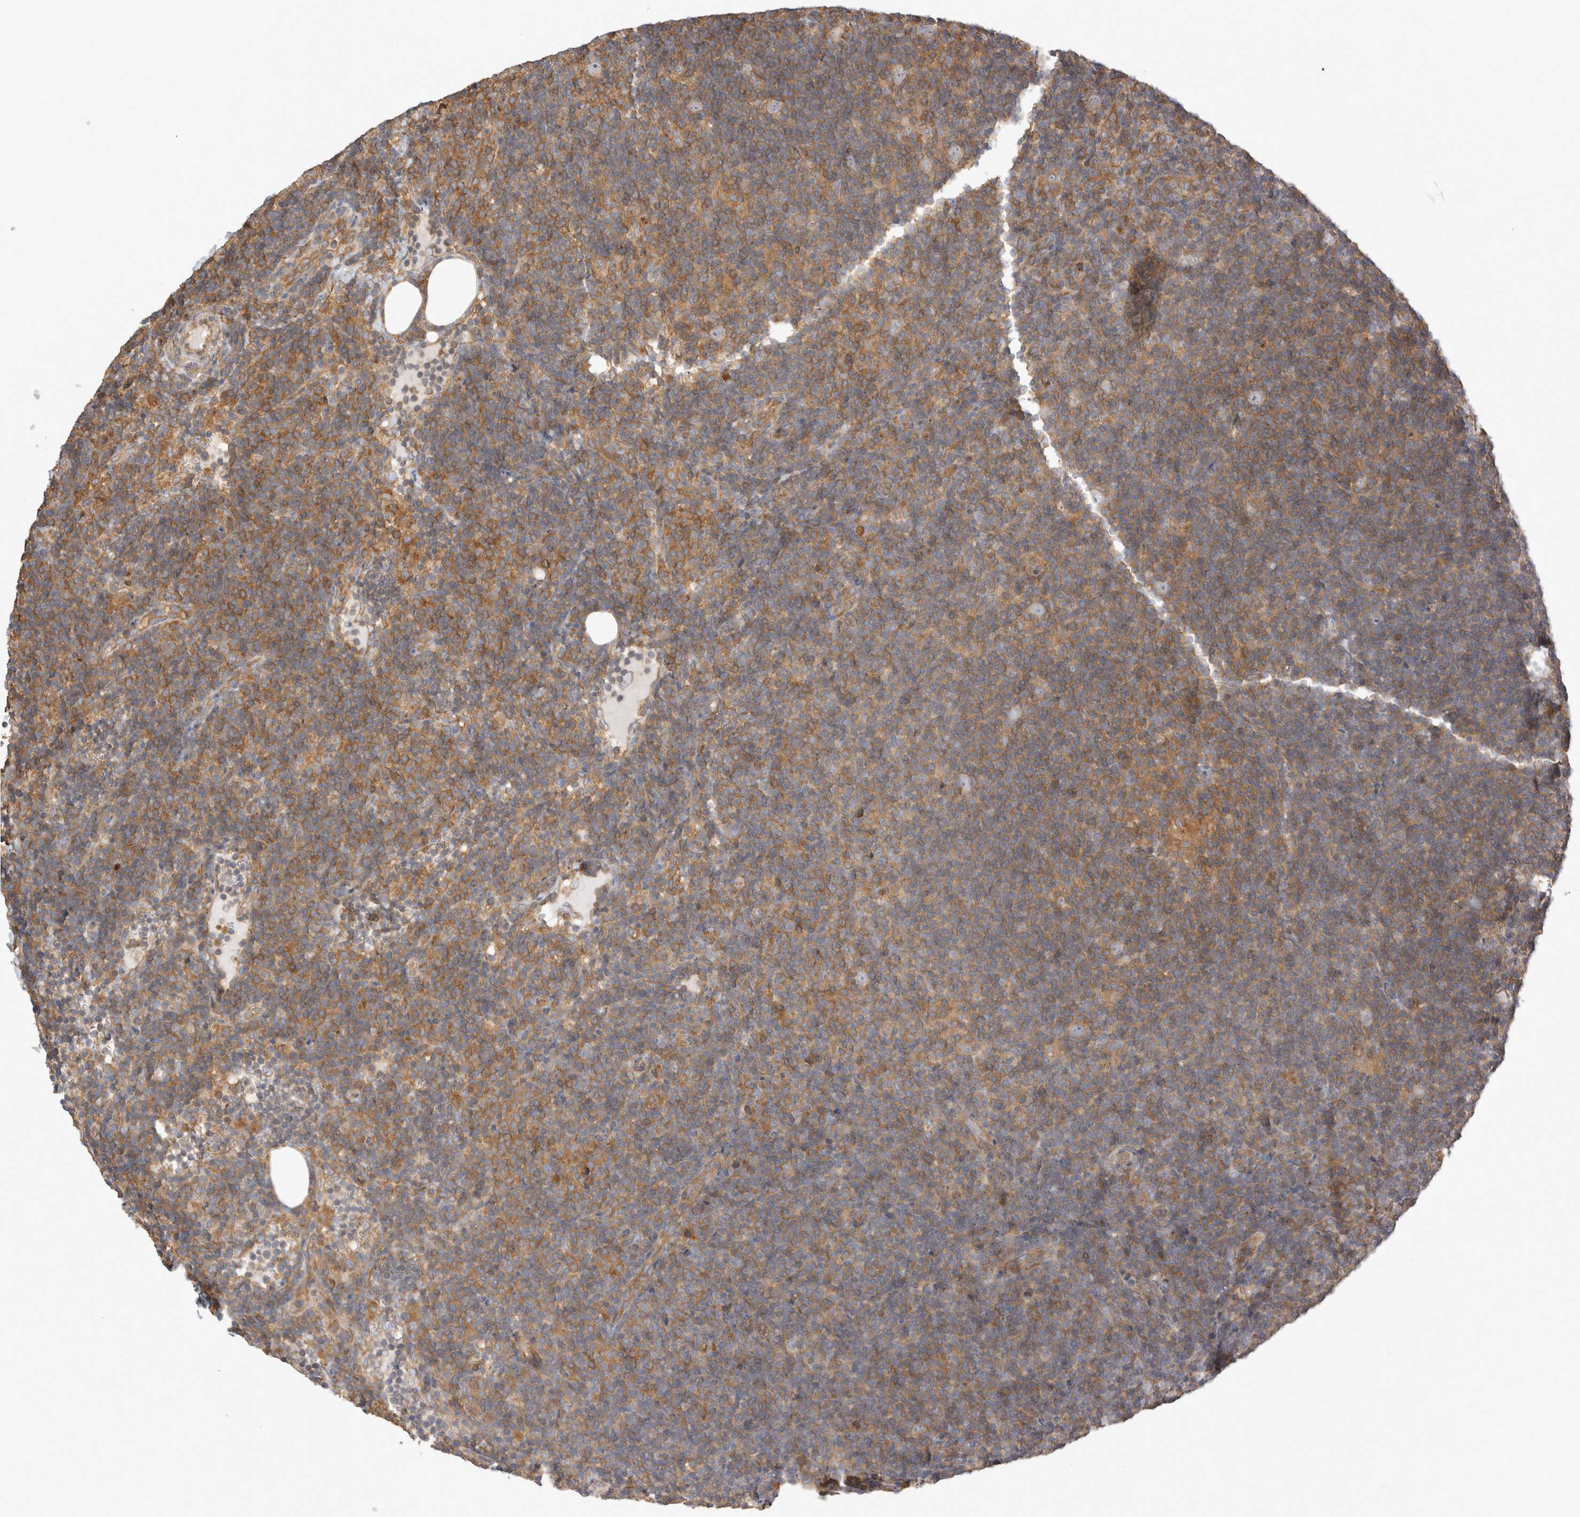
{"staining": {"intensity": "weak", "quantity": "<25%", "location": "cytoplasmic/membranous"}, "tissue": "lymphoma", "cell_type": "Tumor cells", "image_type": "cancer", "snomed": [{"axis": "morphology", "description": "Hodgkin's disease, NOS"}, {"axis": "topography", "description": "Lymph node"}], "caption": "Immunohistochemistry of human Hodgkin's disease exhibits no expression in tumor cells. Nuclei are stained in blue.", "gene": "CHMP6", "patient": {"sex": "female", "age": 57}}